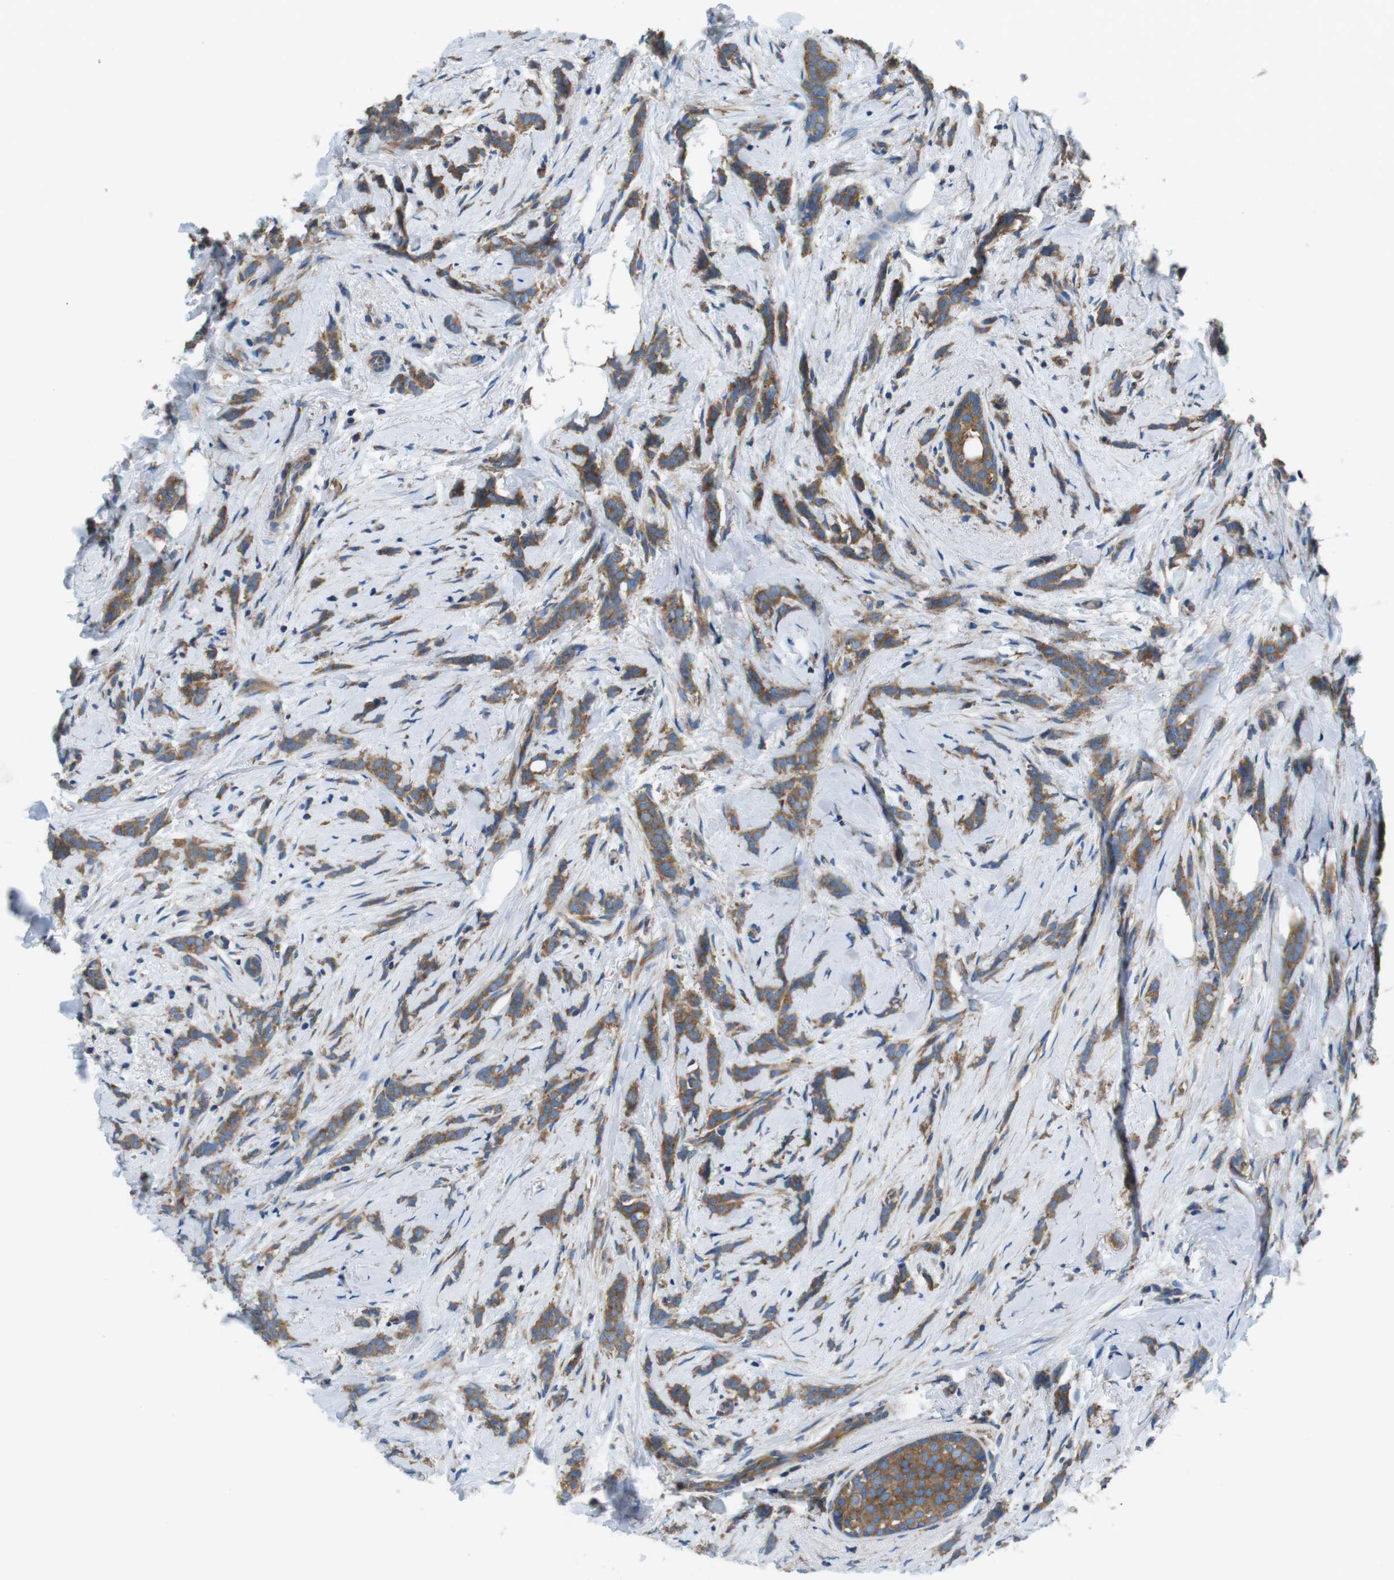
{"staining": {"intensity": "moderate", "quantity": ">75%", "location": "cytoplasmic/membranous"}, "tissue": "breast cancer", "cell_type": "Tumor cells", "image_type": "cancer", "snomed": [{"axis": "morphology", "description": "Lobular carcinoma, in situ"}, {"axis": "morphology", "description": "Lobular carcinoma"}, {"axis": "topography", "description": "Breast"}], "caption": "There is medium levels of moderate cytoplasmic/membranous expression in tumor cells of breast cancer, as demonstrated by immunohistochemical staining (brown color).", "gene": "DENND4C", "patient": {"sex": "female", "age": 41}}